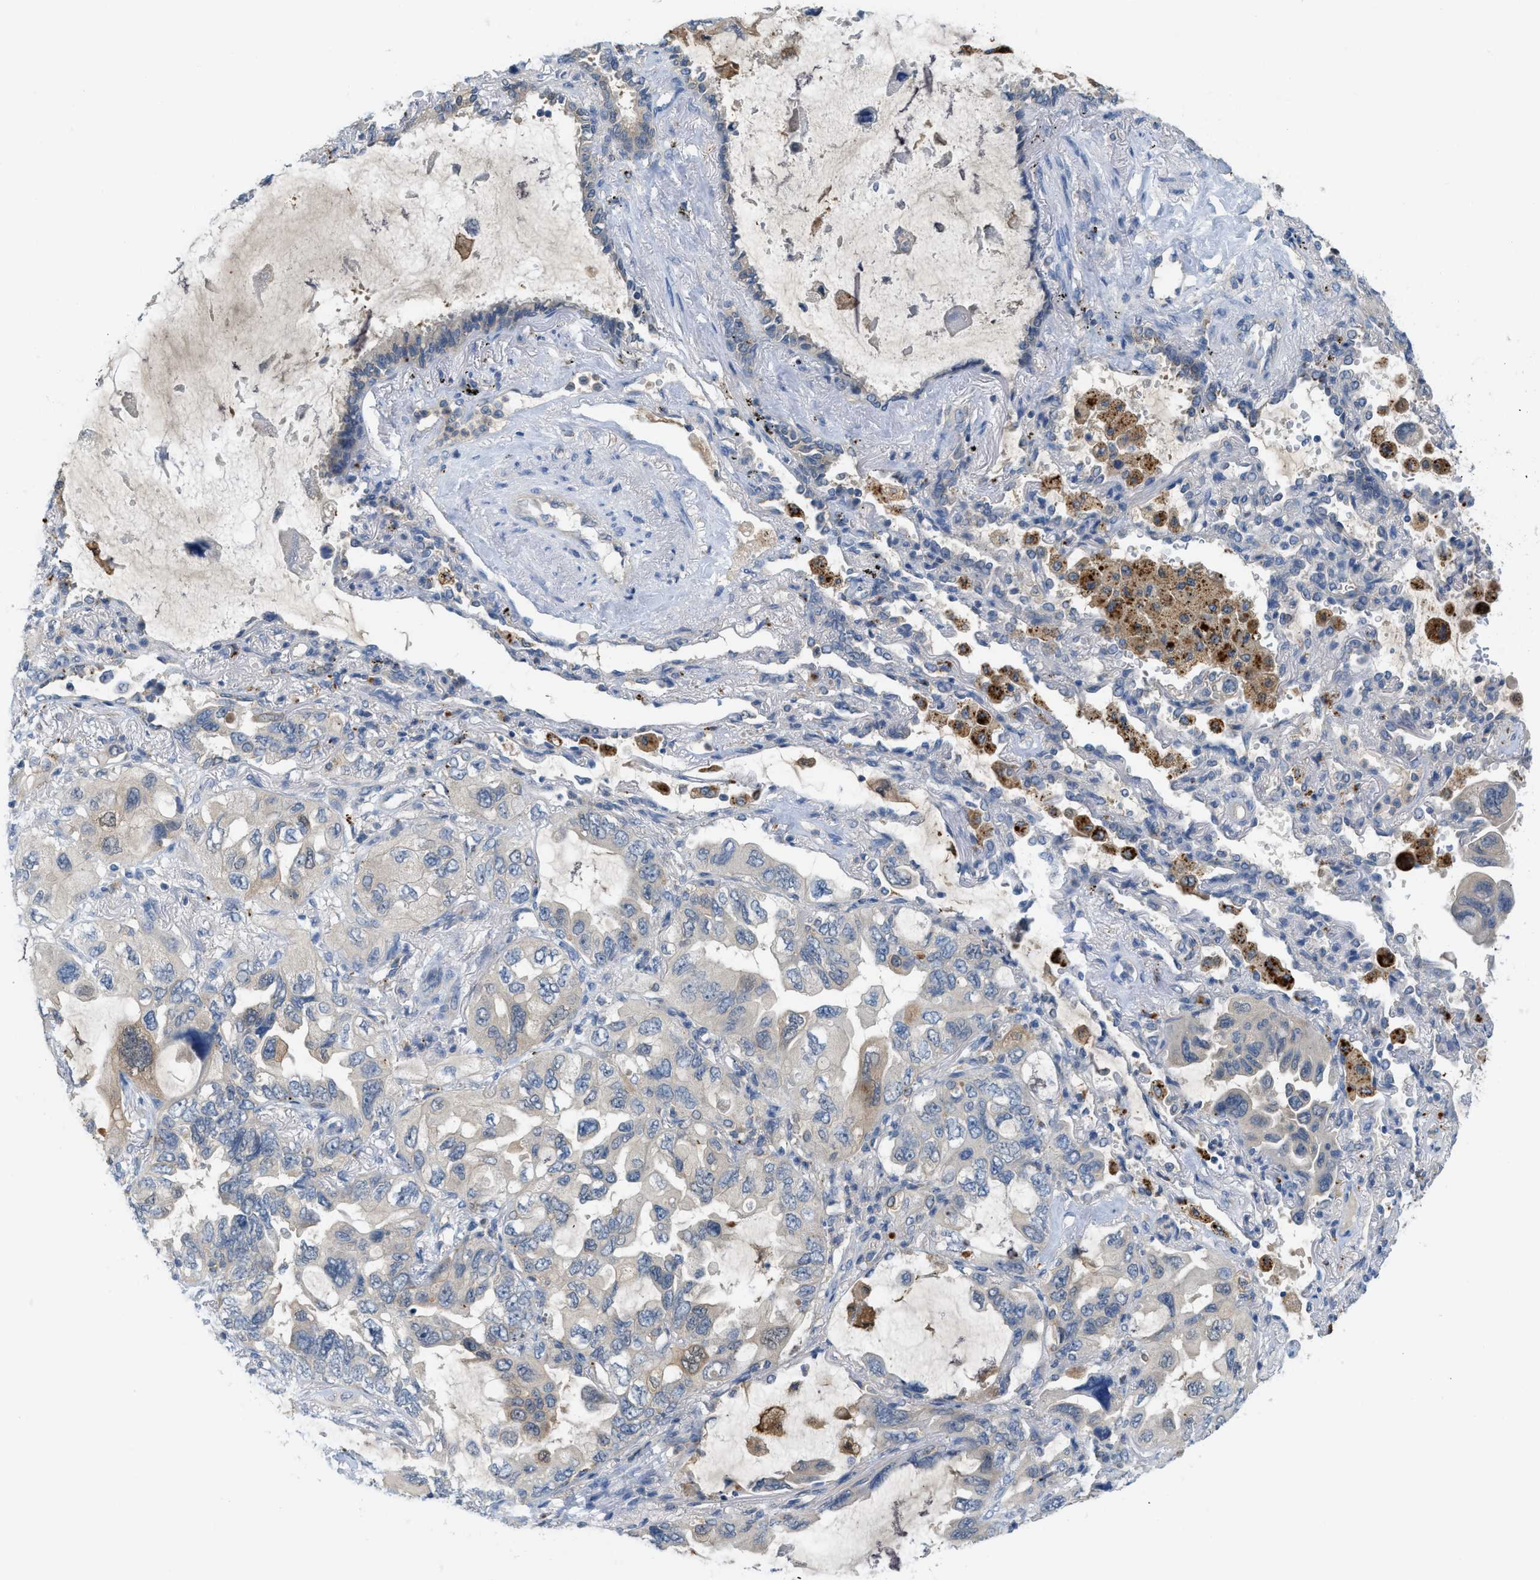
{"staining": {"intensity": "weak", "quantity": "25%-75%", "location": "cytoplasmic/membranous"}, "tissue": "lung cancer", "cell_type": "Tumor cells", "image_type": "cancer", "snomed": [{"axis": "morphology", "description": "Squamous cell carcinoma, NOS"}, {"axis": "topography", "description": "Lung"}], "caption": "Lung squamous cell carcinoma tissue shows weak cytoplasmic/membranous positivity in about 25%-75% of tumor cells (brown staining indicates protein expression, while blue staining denotes nuclei).", "gene": "CSTB", "patient": {"sex": "female", "age": 73}}